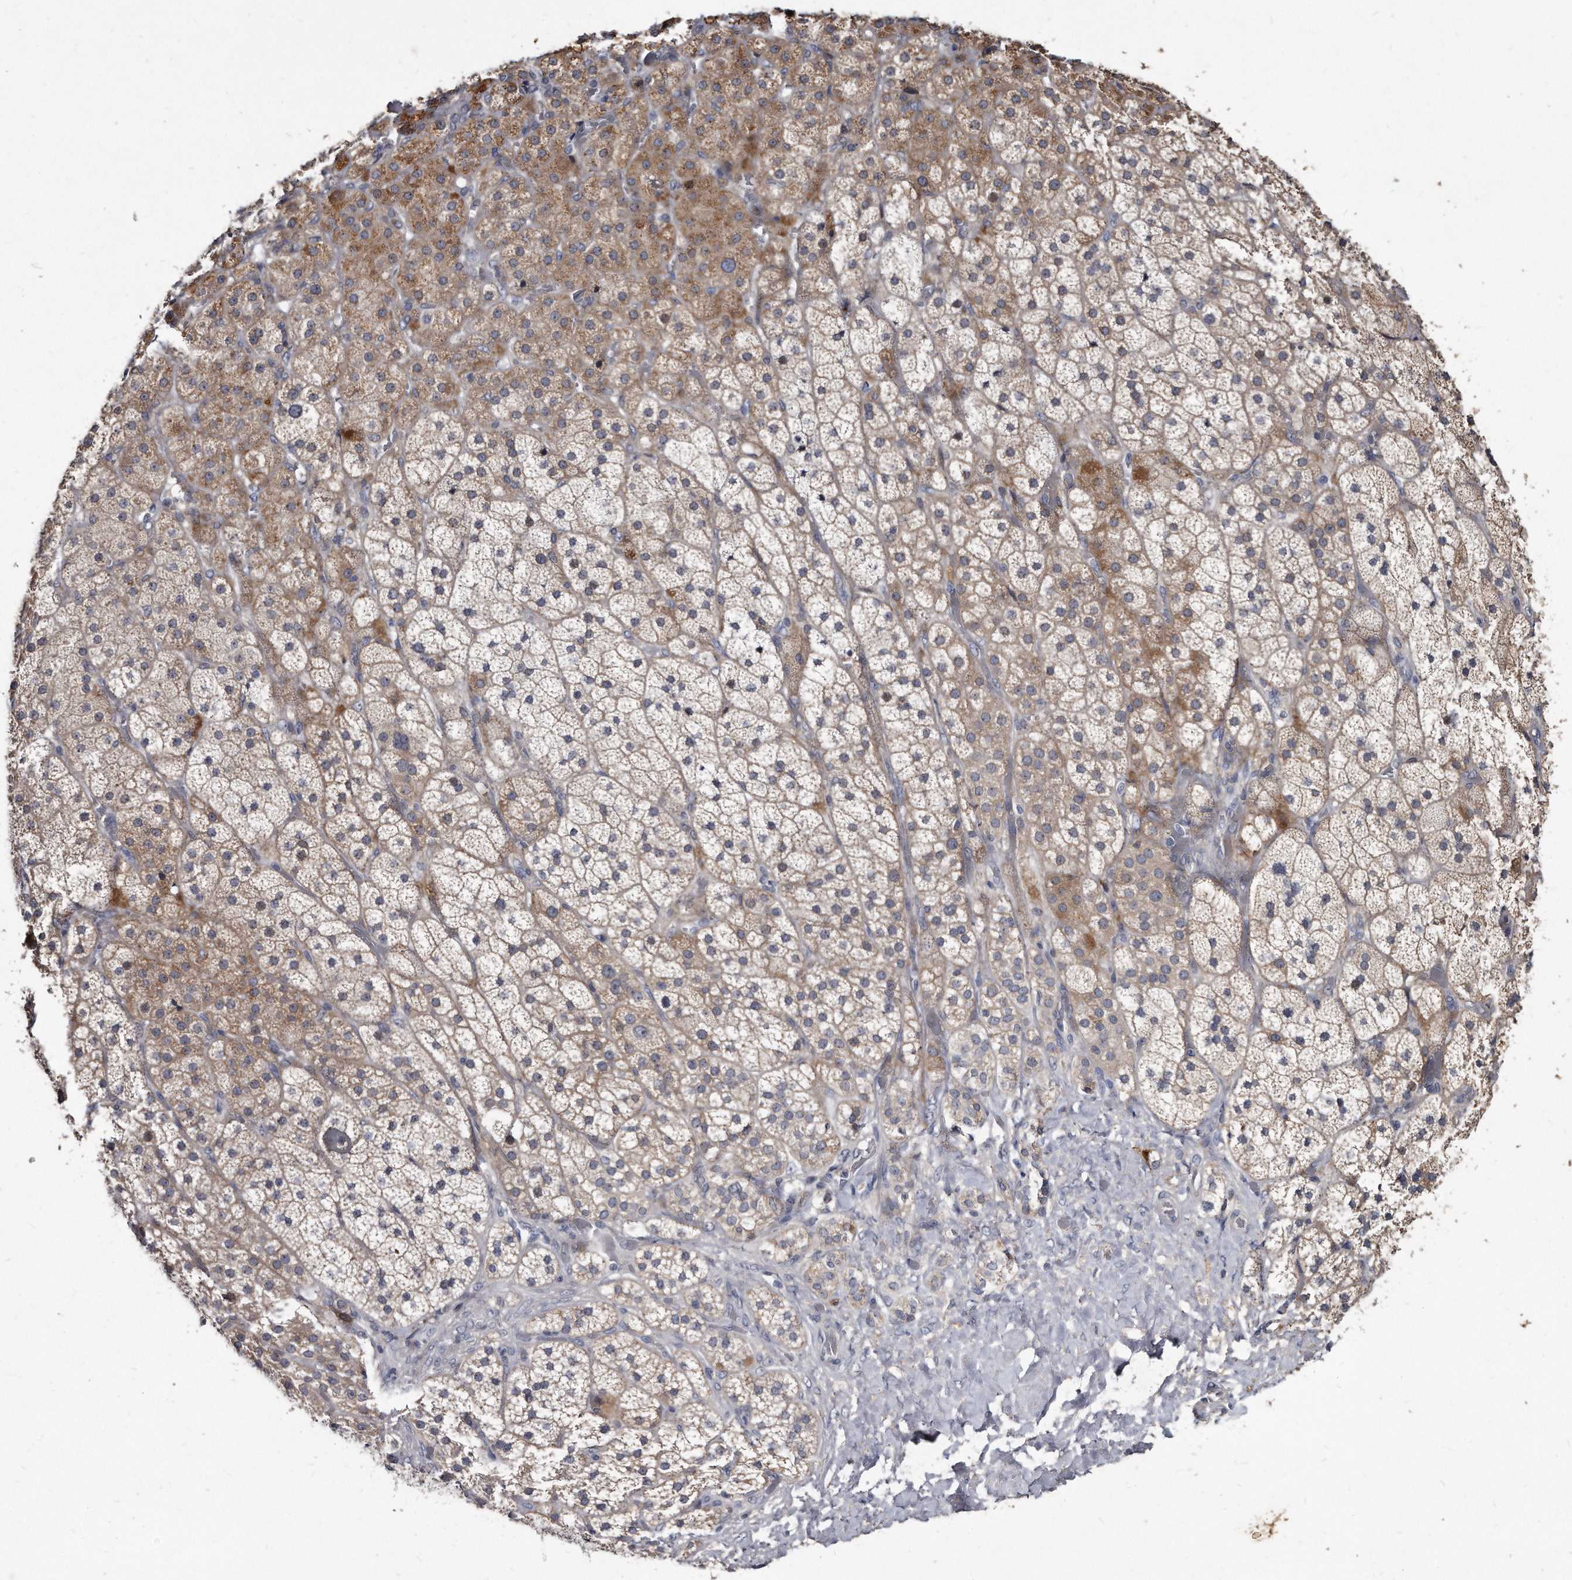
{"staining": {"intensity": "moderate", "quantity": "25%-75%", "location": "cytoplasmic/membranous"}, "tissue": "adrenal gland", "cell_type": "Glandular cells", "image_type": "normal", "snomed": [{"axis": "morphology", "description": "Normal tissue, NOS"}, {"axis": "topography", "description": "Adrenal gland"}], "caption": "This image displays immunohistochemistry (IHC) staining of unremarkable adrenal gland, with medium moderate cytoplasmic/membranous positivity in approximately 25%-75% of glandular cells.", "gene": "KLHDC3", "patient": {"sex": "male", "age": 57}}